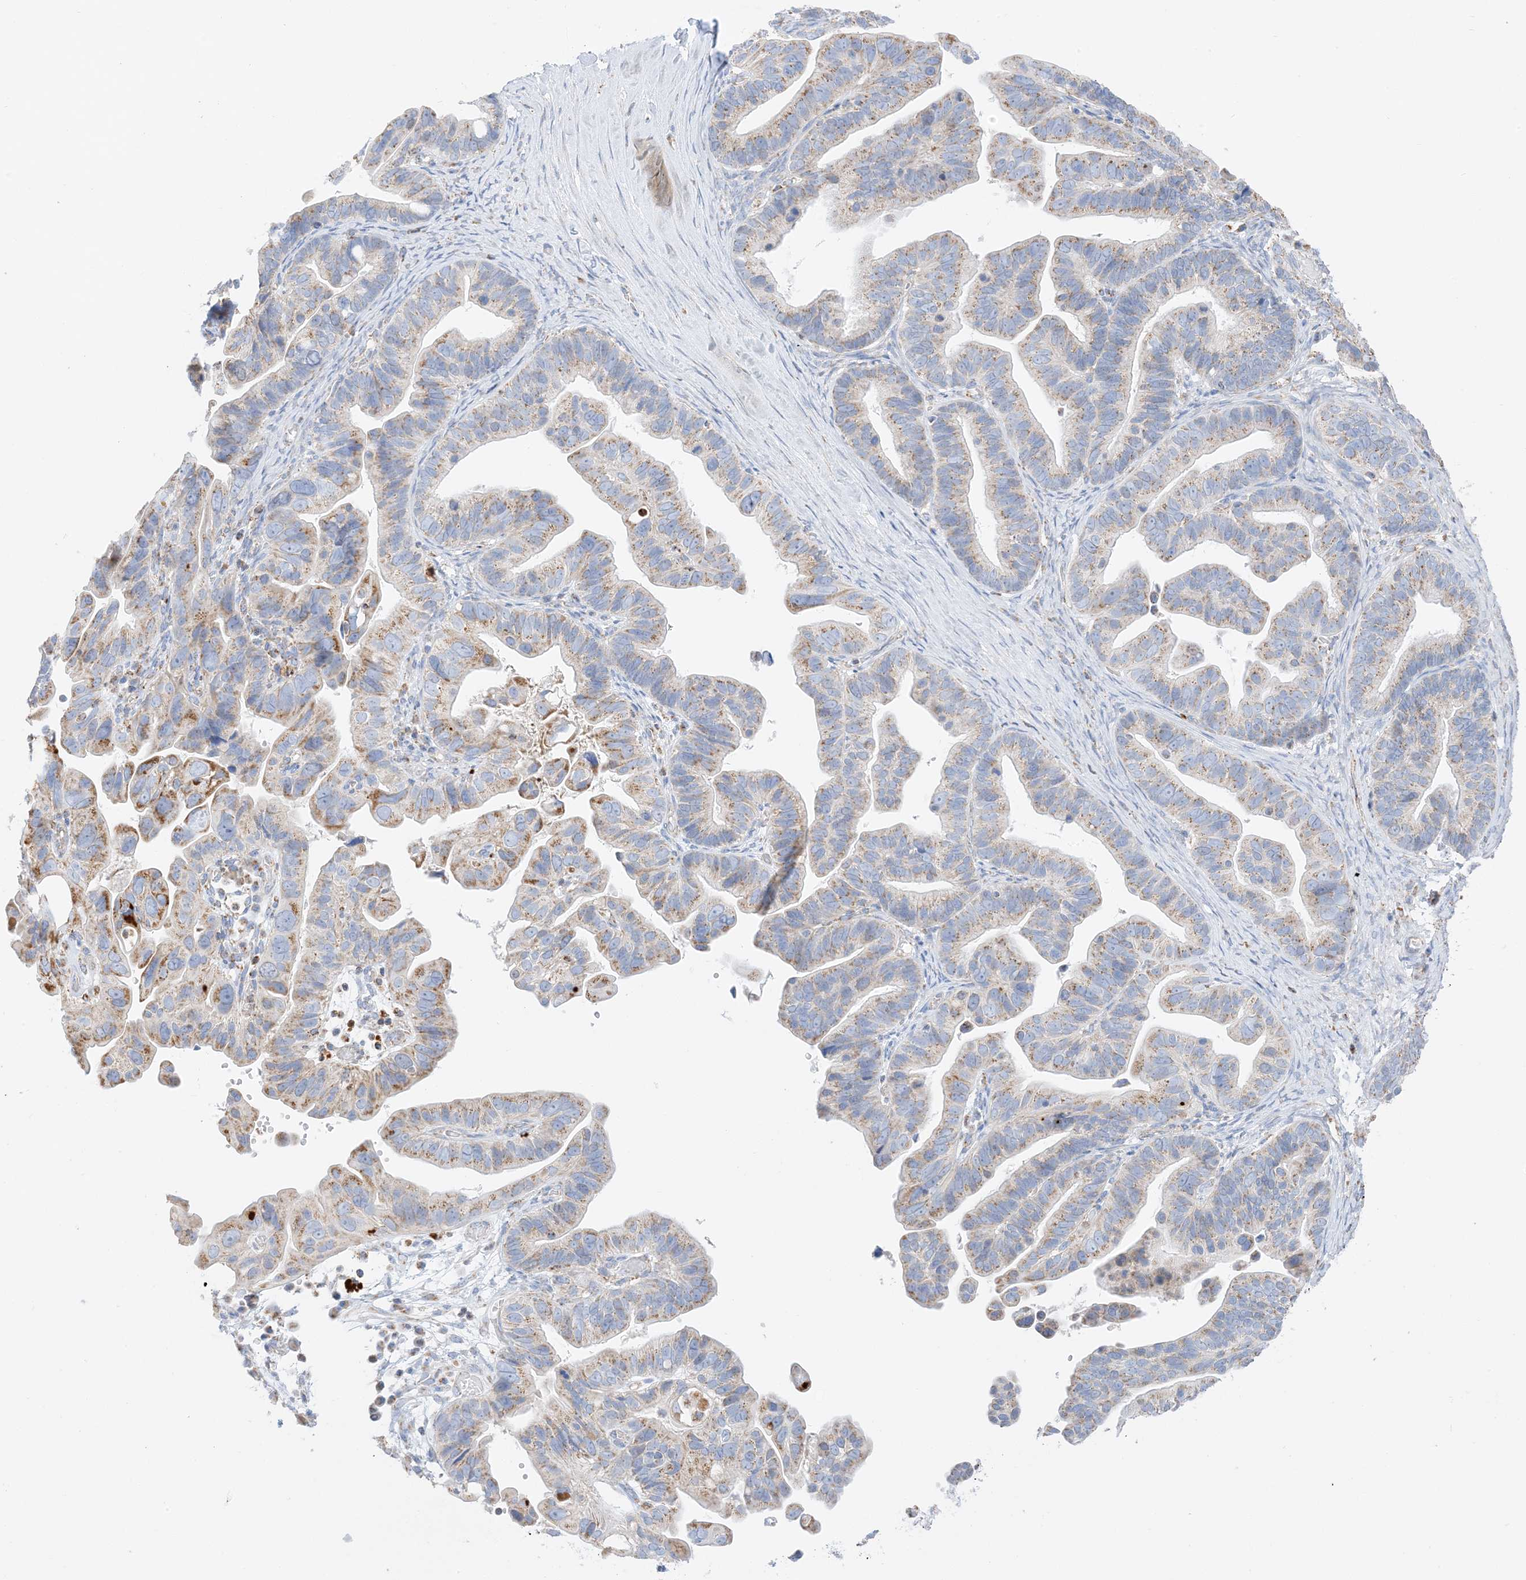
{"staining": {"intensity": "moderate", "quantity": ">75%", "location": "cytoplasmic/membranous"}, "tissue": "ovarian cancer", "cell_type": "Tumor cells", "image_type": "cancer", "snomed": [{"axis": "morphology", "description": "Cystadenocarcinoma, serous, NOS"}, {"axis": "topography", "description": "Ovary"}], "caption": "Brown immunohistochemical staining in ovarian cancer displays moderate cytoplasmic/membranous expression in approximately >75% of tumor cells.", "gene": "CAPN13", "patient": {"sex": "female", "age": 56}}